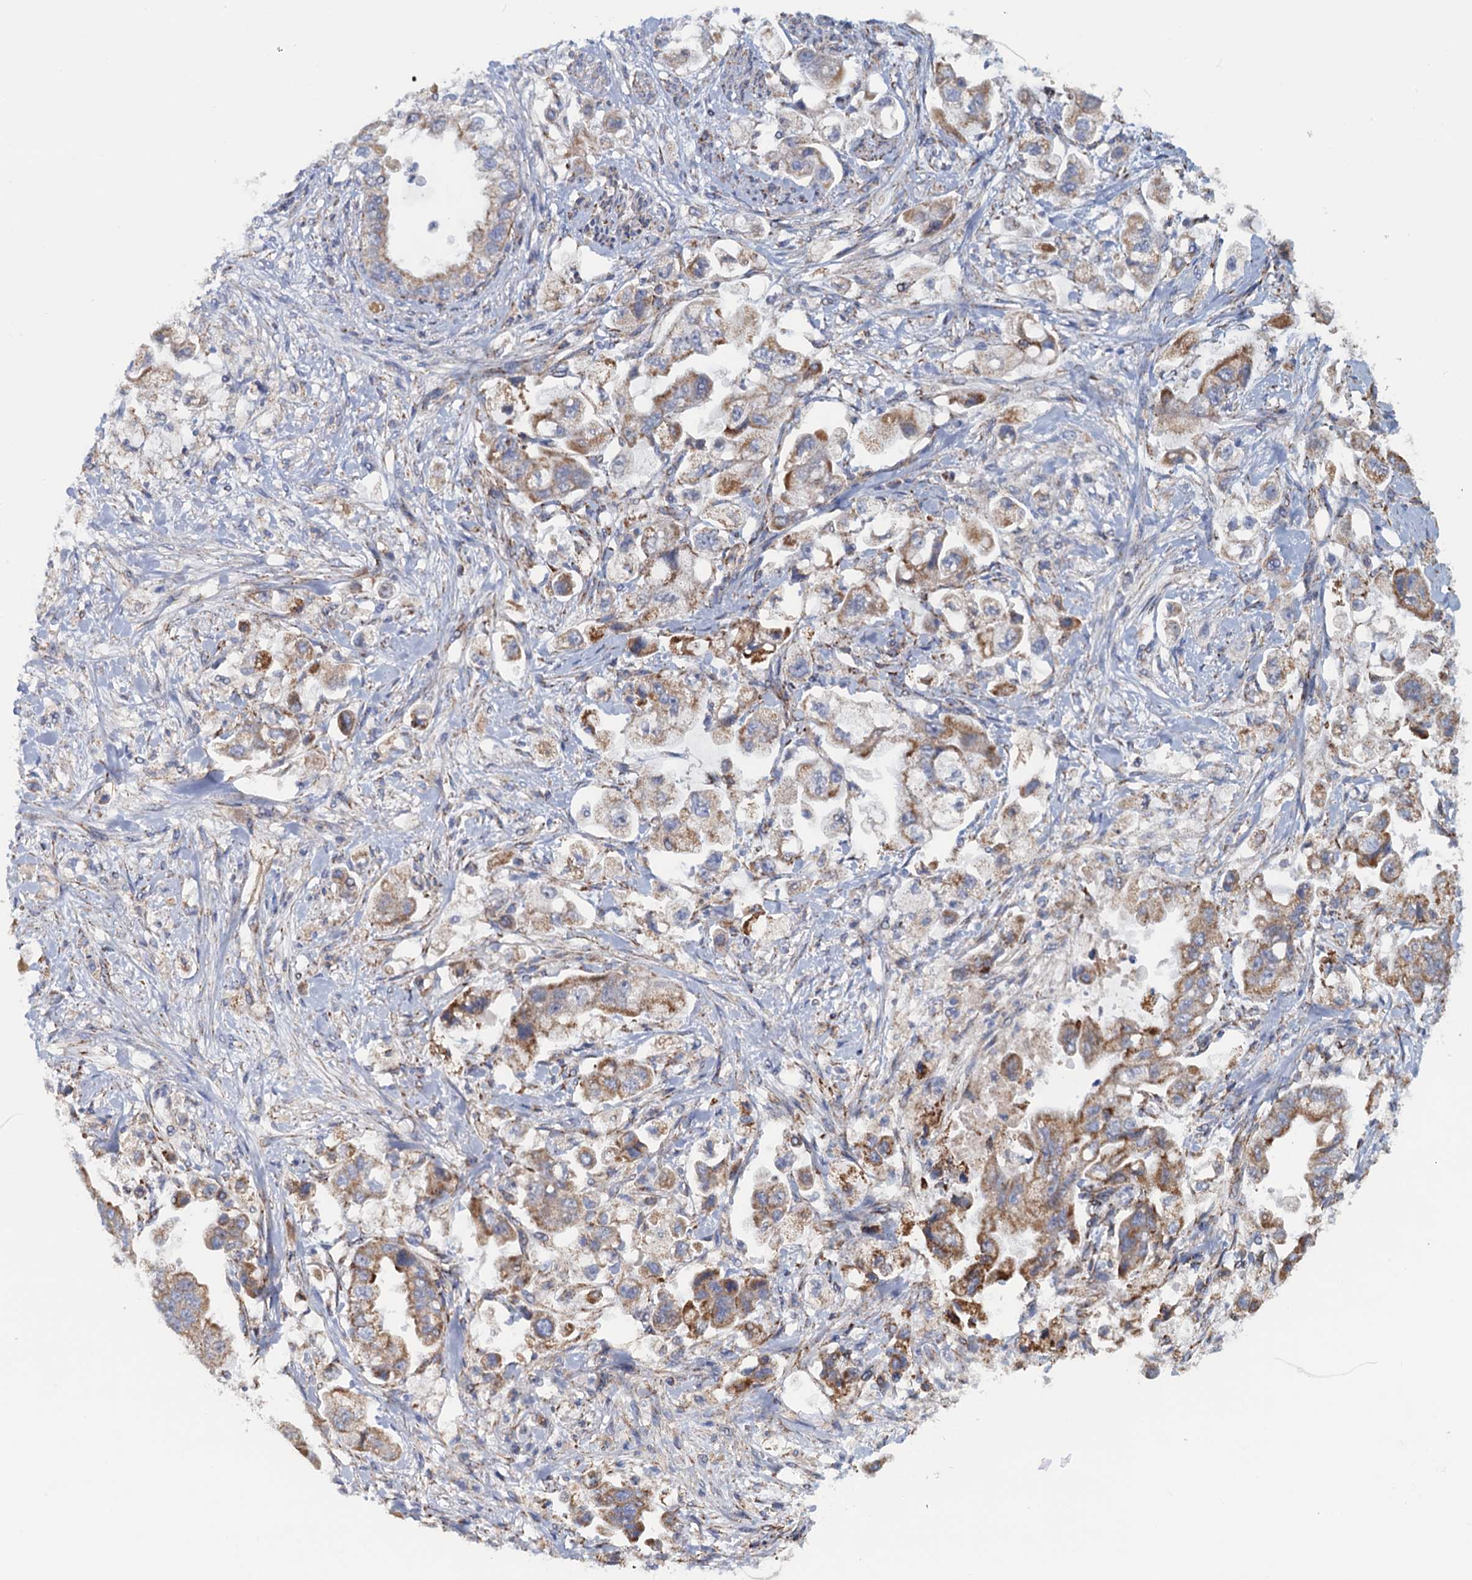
{"staining": {"intensity": "moderate", "quantity": "25%-75%", "location": "cytoplasmic/membranous"}, "tissue": "stomach cancer", "cell_type": "Tumor cells", "image_type": "cancer", "snomed": [{"axis": "morphology", "description": "Adenocarcinoma, NOS"}, {"axis": "topography", "description": "Stomach"}], "caption": "About 25%-75% of tumor cells in human adenocarcinoma (stomach) display moderate cytoplasmic/membranous protein expression as visualized by brown immunohistochemical staining.", "gene": "GTPBP3", "patient": {"sex": "male", "age": 62}}